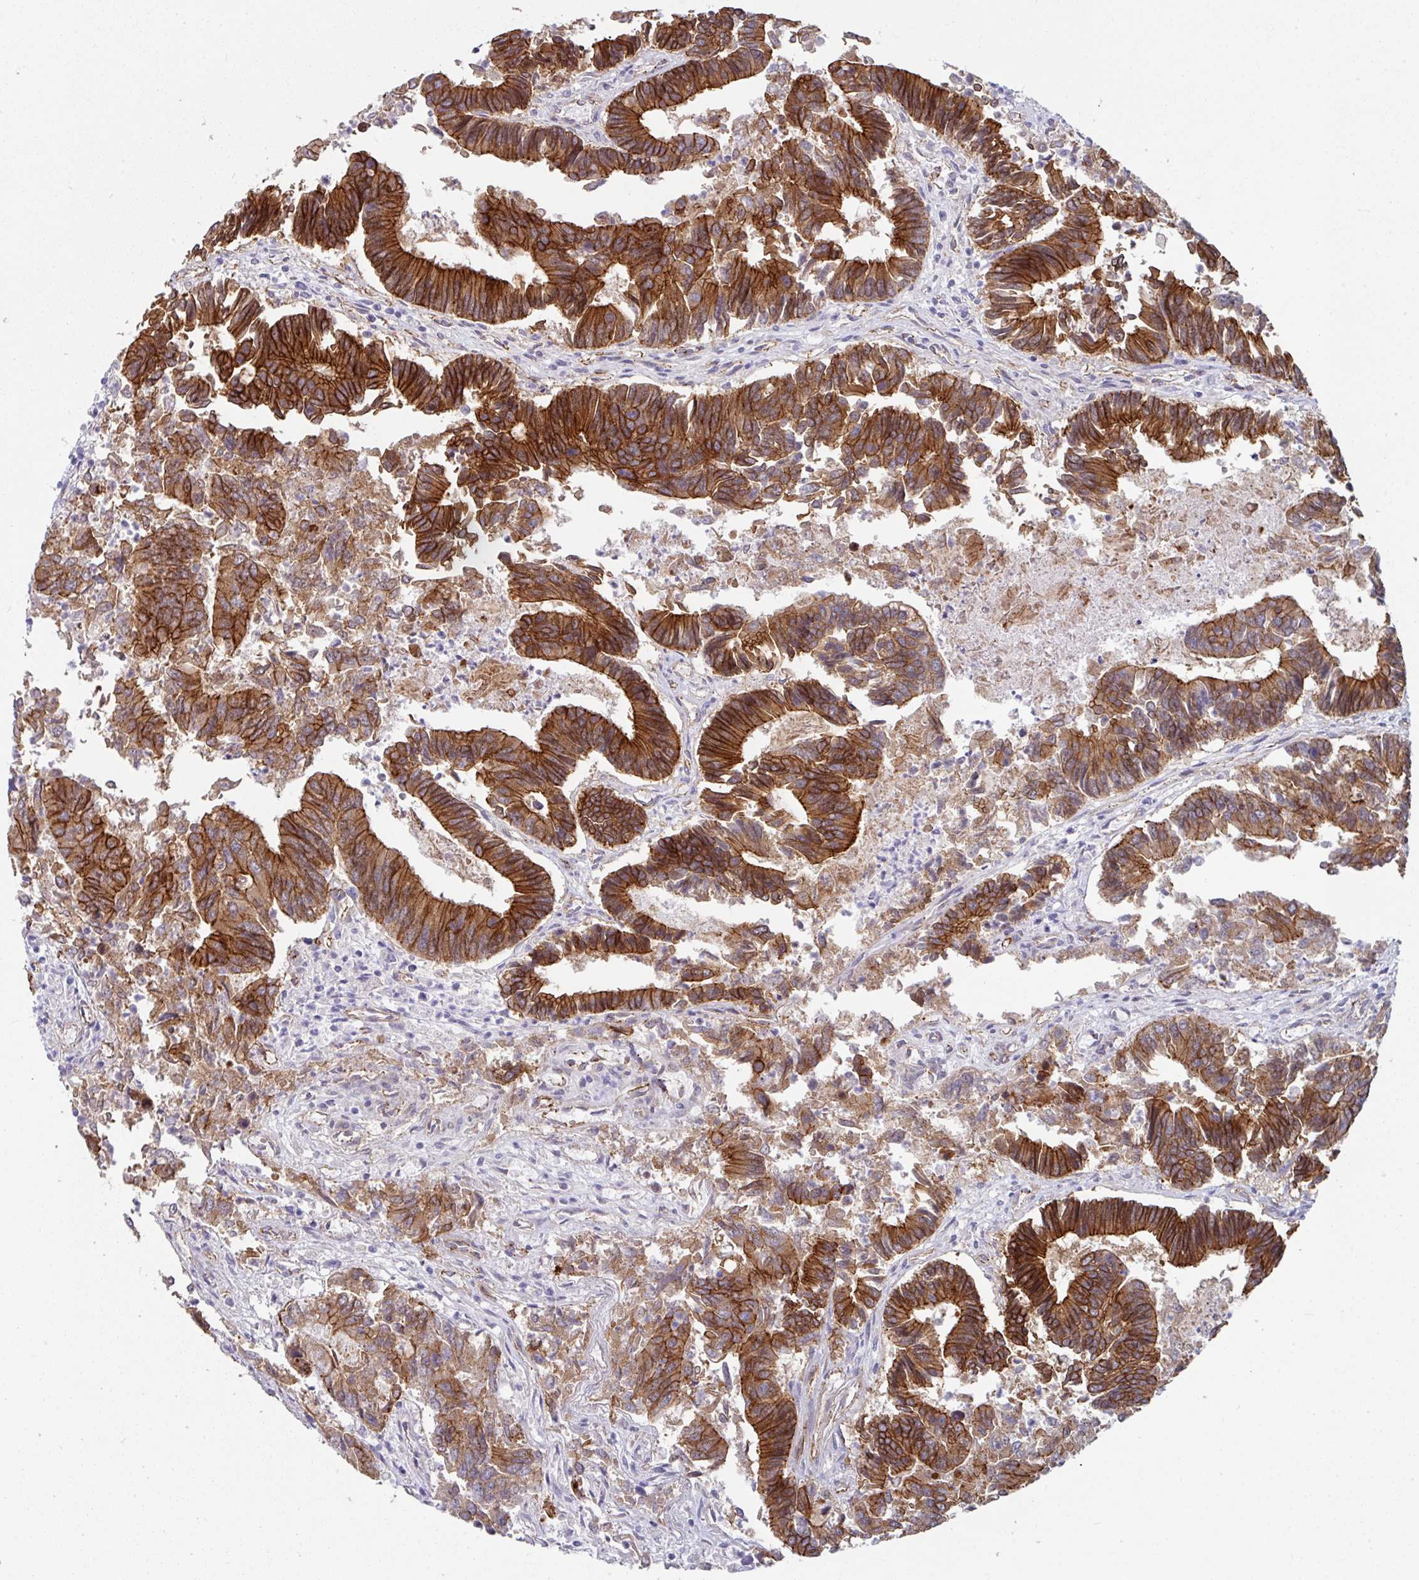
{"staining": {"intensity": "strong", "quantity": ">75%", "location": "cytoplasmic/membranous"}, "tissue": "colorectal cancer", "cell_type": "Tumor cells", "image_type": "cancer", "snomed": [{"axis": "morphology", "description": "Adenocarcinoma, NOS"}, {"axis": "topography", "description": "Colon"}], "caption": "An image of human colorectal cancer (adenocarcinoma) stained for a protein displays strong cytoplasmic/membranous brown staining in tumor cells.", "gene": "JUP", "patient": {"sex": "female", "age": 67}}